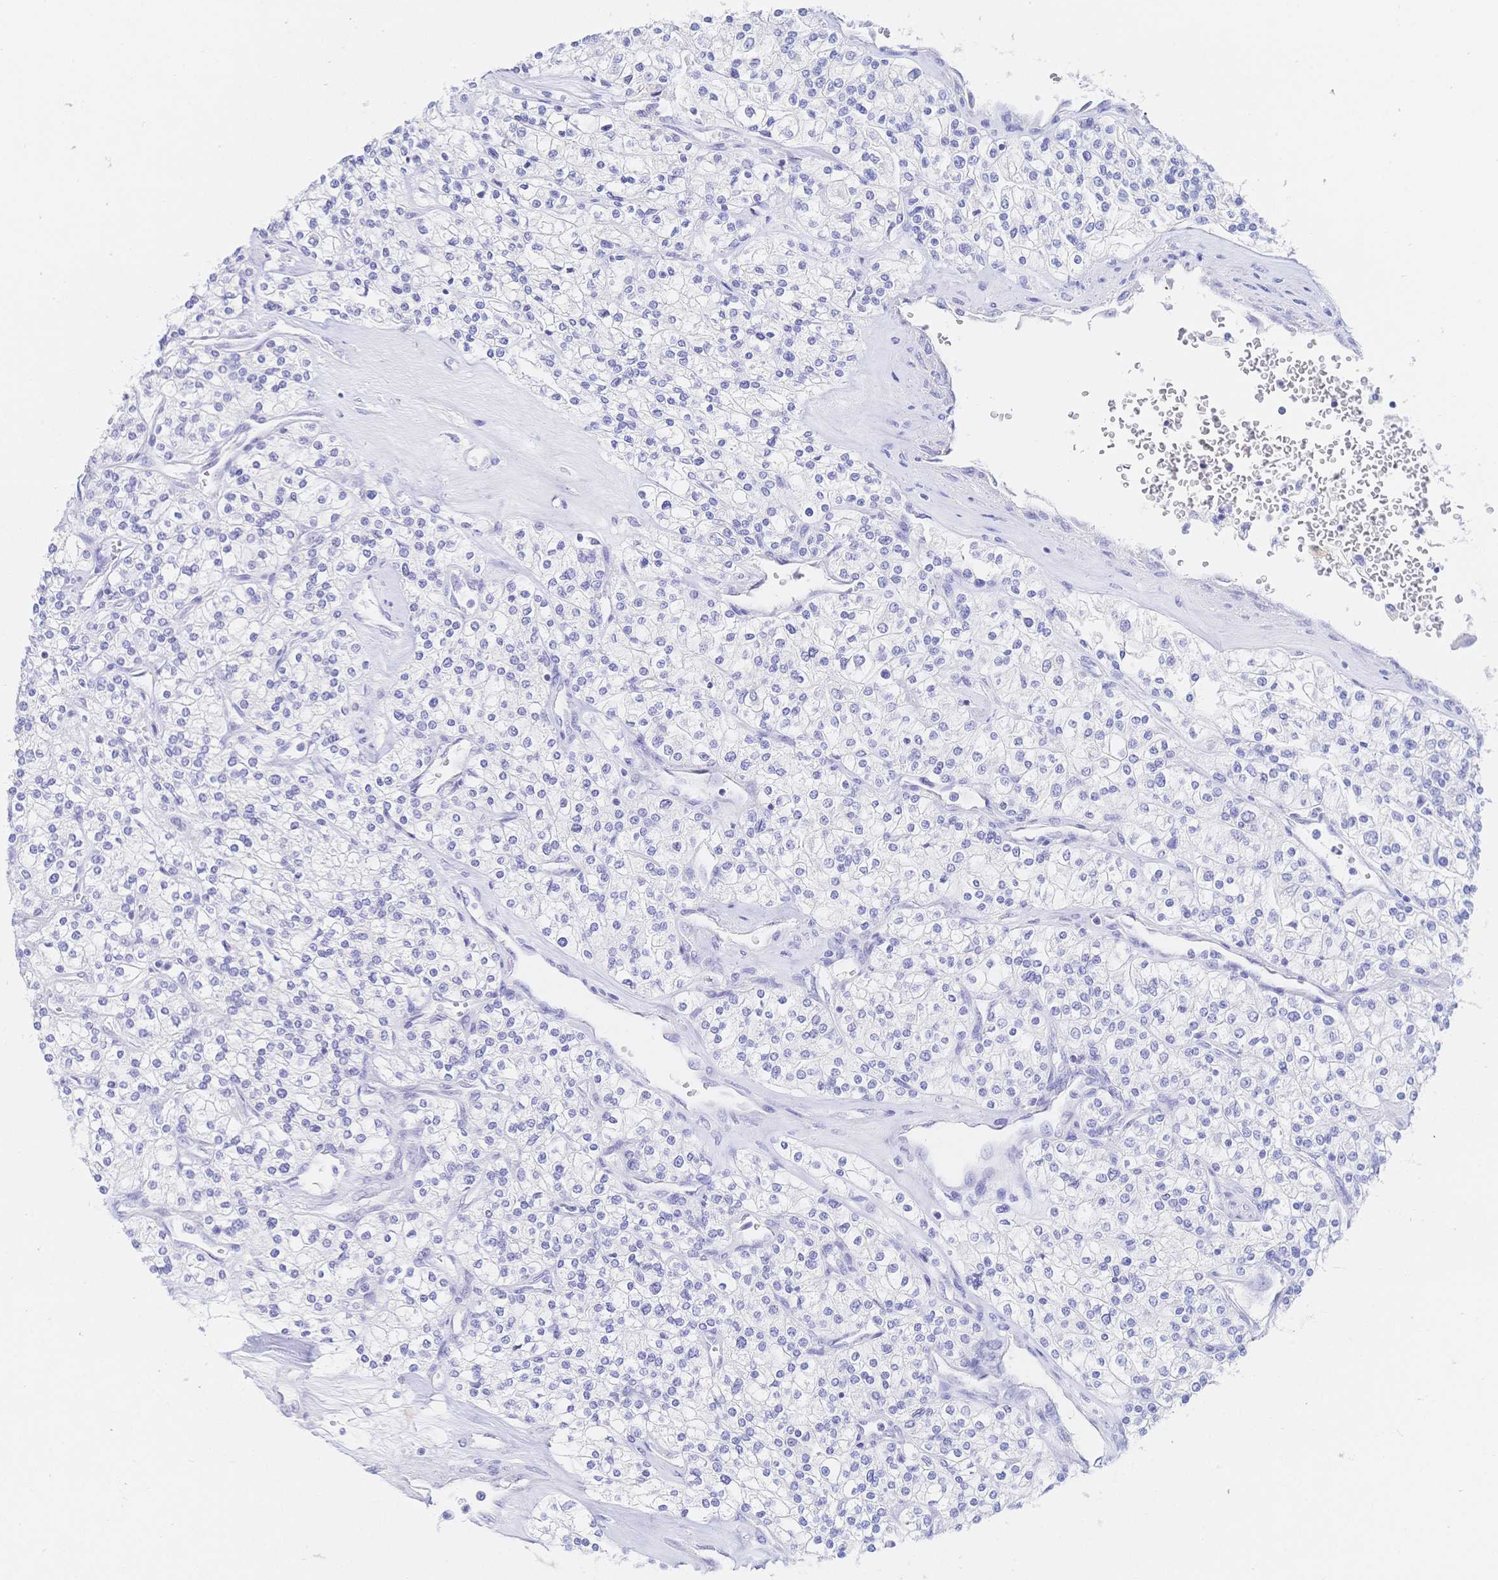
{"staining": {"intensity": "negative", "quantity": "none", "location": "none"}, "tissue": "renal cancer", "cell_type": "Tumor cells", "image_type": "cancer", "snomed": [{"axis": "morphology", "description": "Adenocarcinoma, NOS"}, {"axis": "topography", "description": "Kidney"}], "caption": "An image of adenocarcinoma (renal) stained for a protein demonstrates no brown staining in tumor cells.", "gene": "RRM1", "patient": {"sex": "male", "age": 80}}